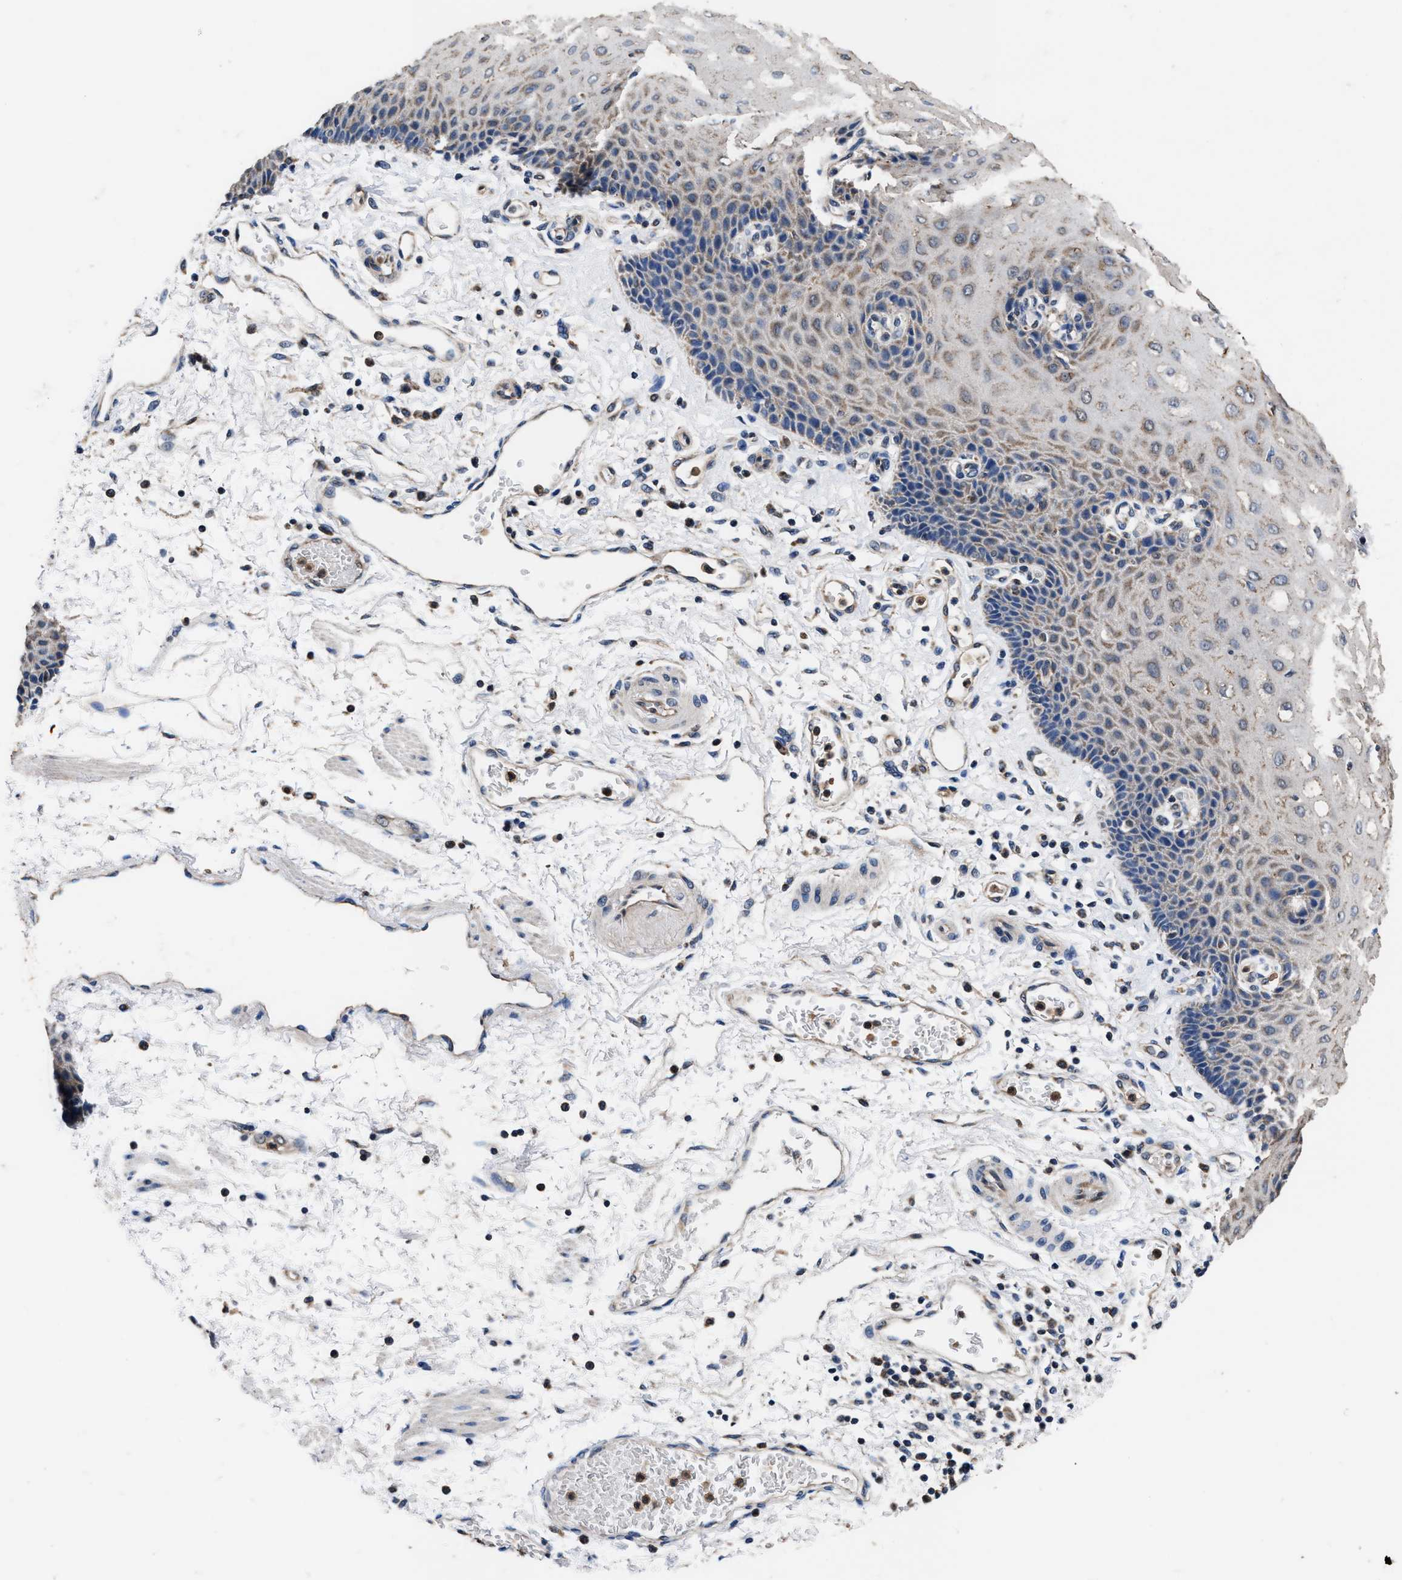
{"staining": {"intensity": "weak", "quantity": "25%-75%", "location": "cytoplasmic/membranous"}, "tissue": "esophagus", "cell_type": "Squamous epithelial cells", "image_type": "normal", "snomed": [{"axis": "morphology", "description": "Normal tissue, NOS"}, {"axis": "topography", "description": "Esophagus"}], "caption": "Esophagus stained with DAB (3,3'-diaminobenzidine) IHC shows low levels of weak cytoplasmic/membranous expression in about 25%-75% of squamous epithelial cells.", "gene": "ACLY", "patient": {"sex": "male", "age": 54}}